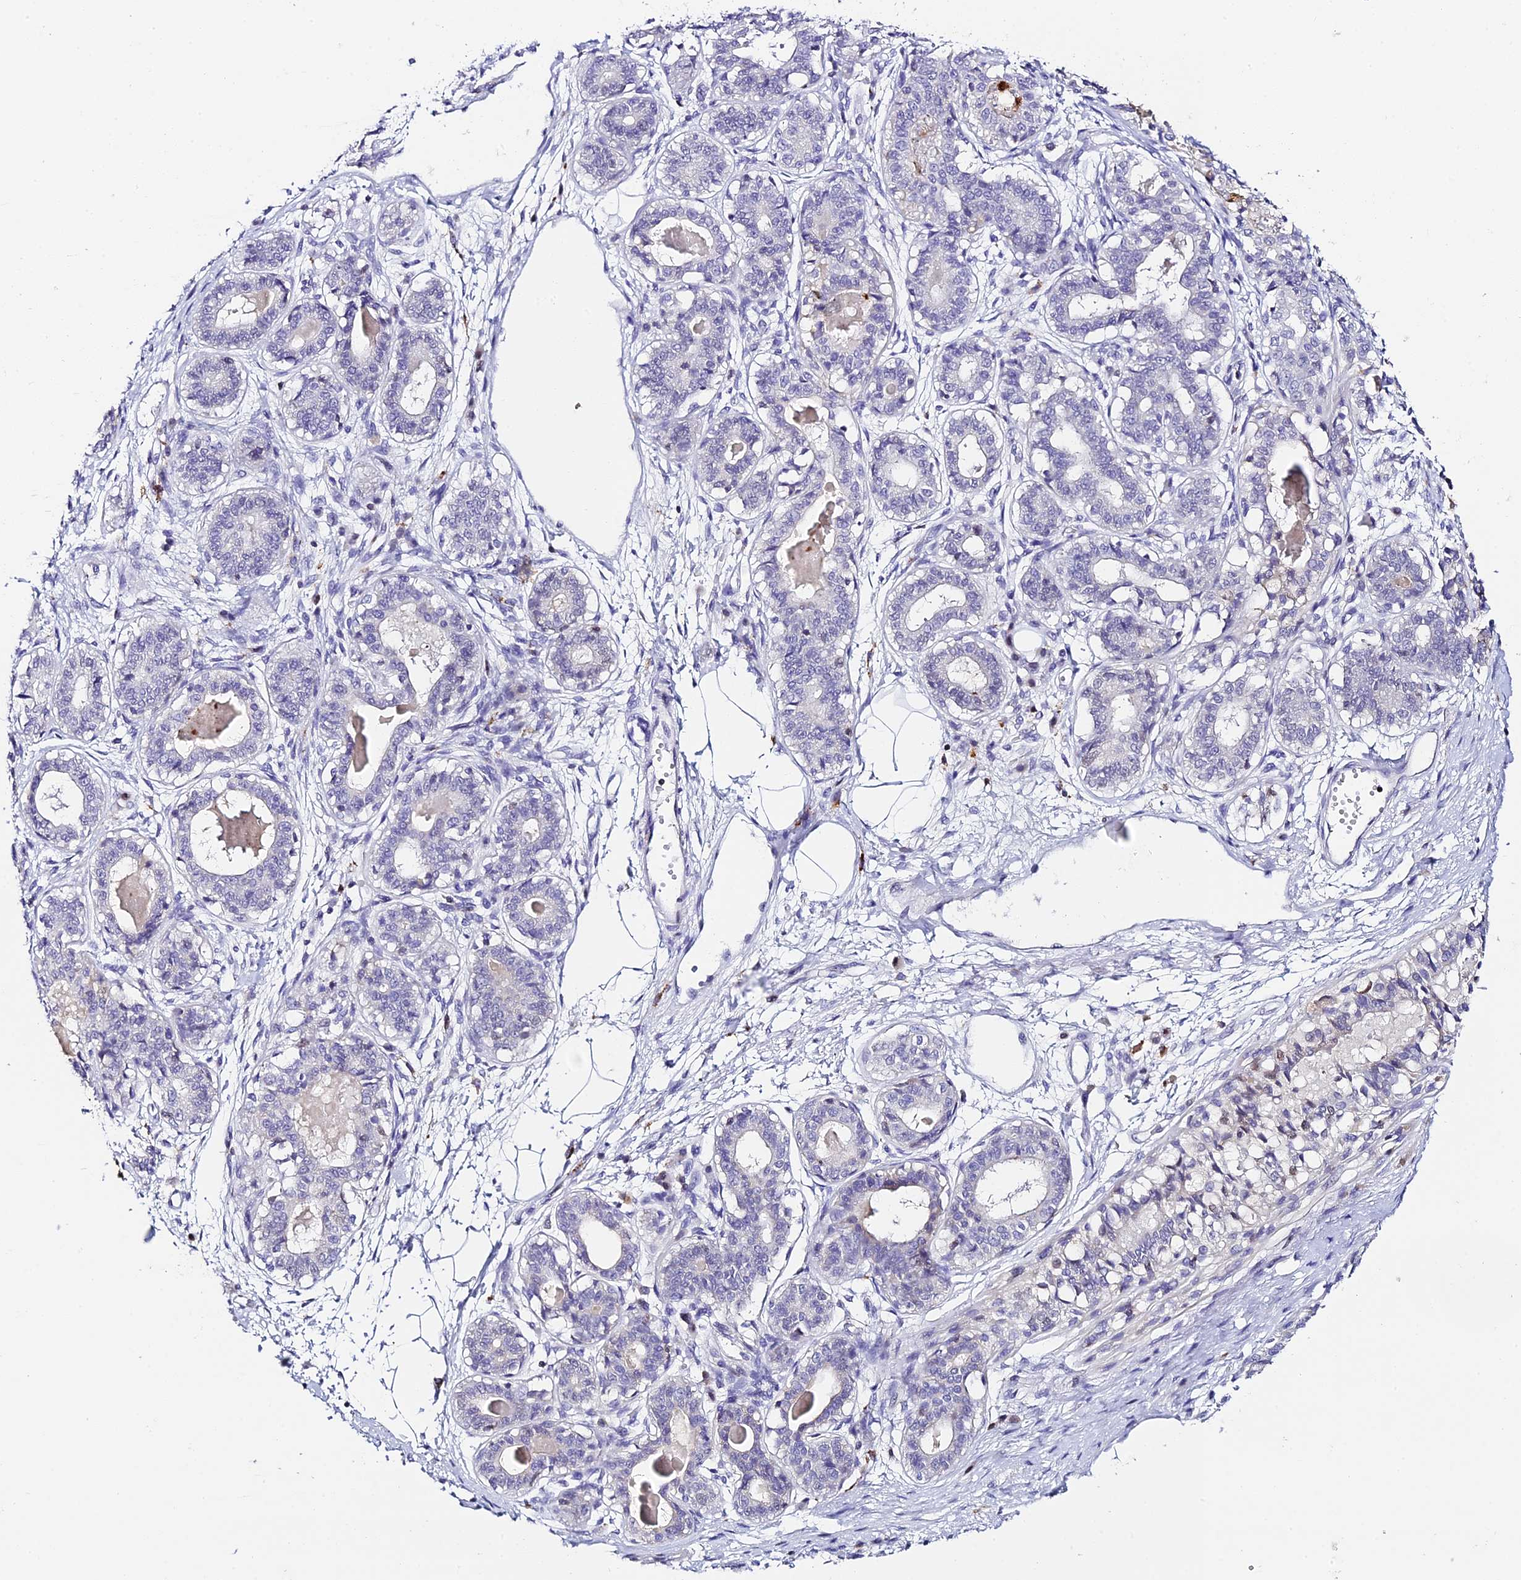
{"staining": {"intensity": "negative", "quantity": "none", "location": "none"}, "tissue": "breast", "cell_type": "Adipocytes", "image_type": "normal", "snomed": [{"axis": "morphology", "description": "Normal tissue, NOS"}, {"axis": "topography", "description": "Breast"}], "caption": "Normal breast was stained to show a protein in brown. There is no significant staining in adipocytes.", "gene": "C12orf29", "patient": {"sex": "female", "age": 45}}